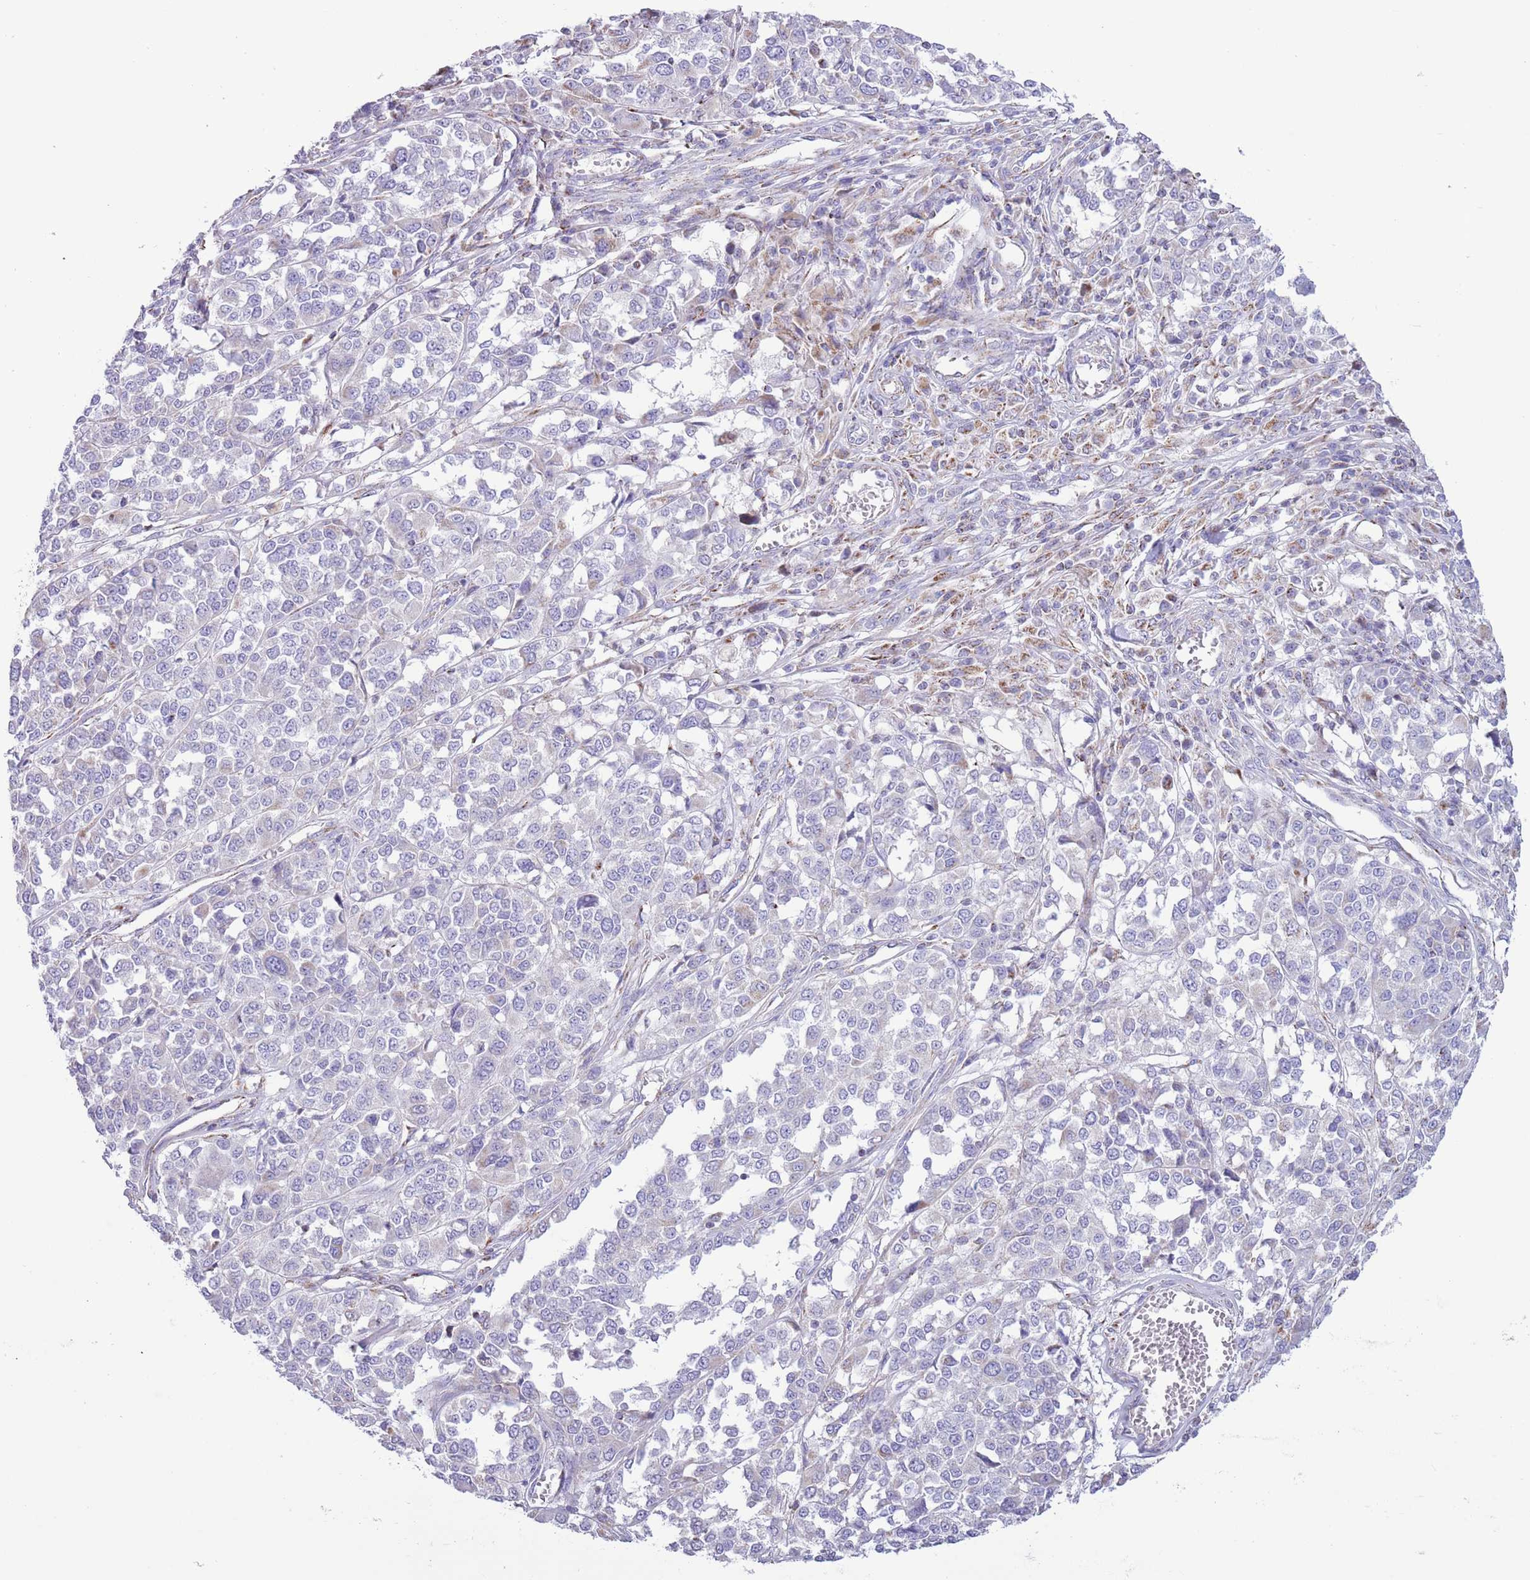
{"staining": {"intensity": "negative", "quantity": "none", "location": "none"}, "tissue": "melanoma", "cell_type": "Tumor cells", "image_type": "cancer", "snomed": [{"axis": "morphology", "description": "Malignant melanoma, Metastatic site"}, {"axis": "topography", "description": "Lymph node"}], "caption": "Immunohistochemistry micrograph of human melanoma stained for a protein (brown), which demonstrates no staining in tumor cells. Brightfield microscopy of immunohistochemistry stained with DAB (brown) and hematoxylin (blue), captured at high magnification.", "gene": "ATP6V1B1", "patient": {"sex": "male", "age": 44}}